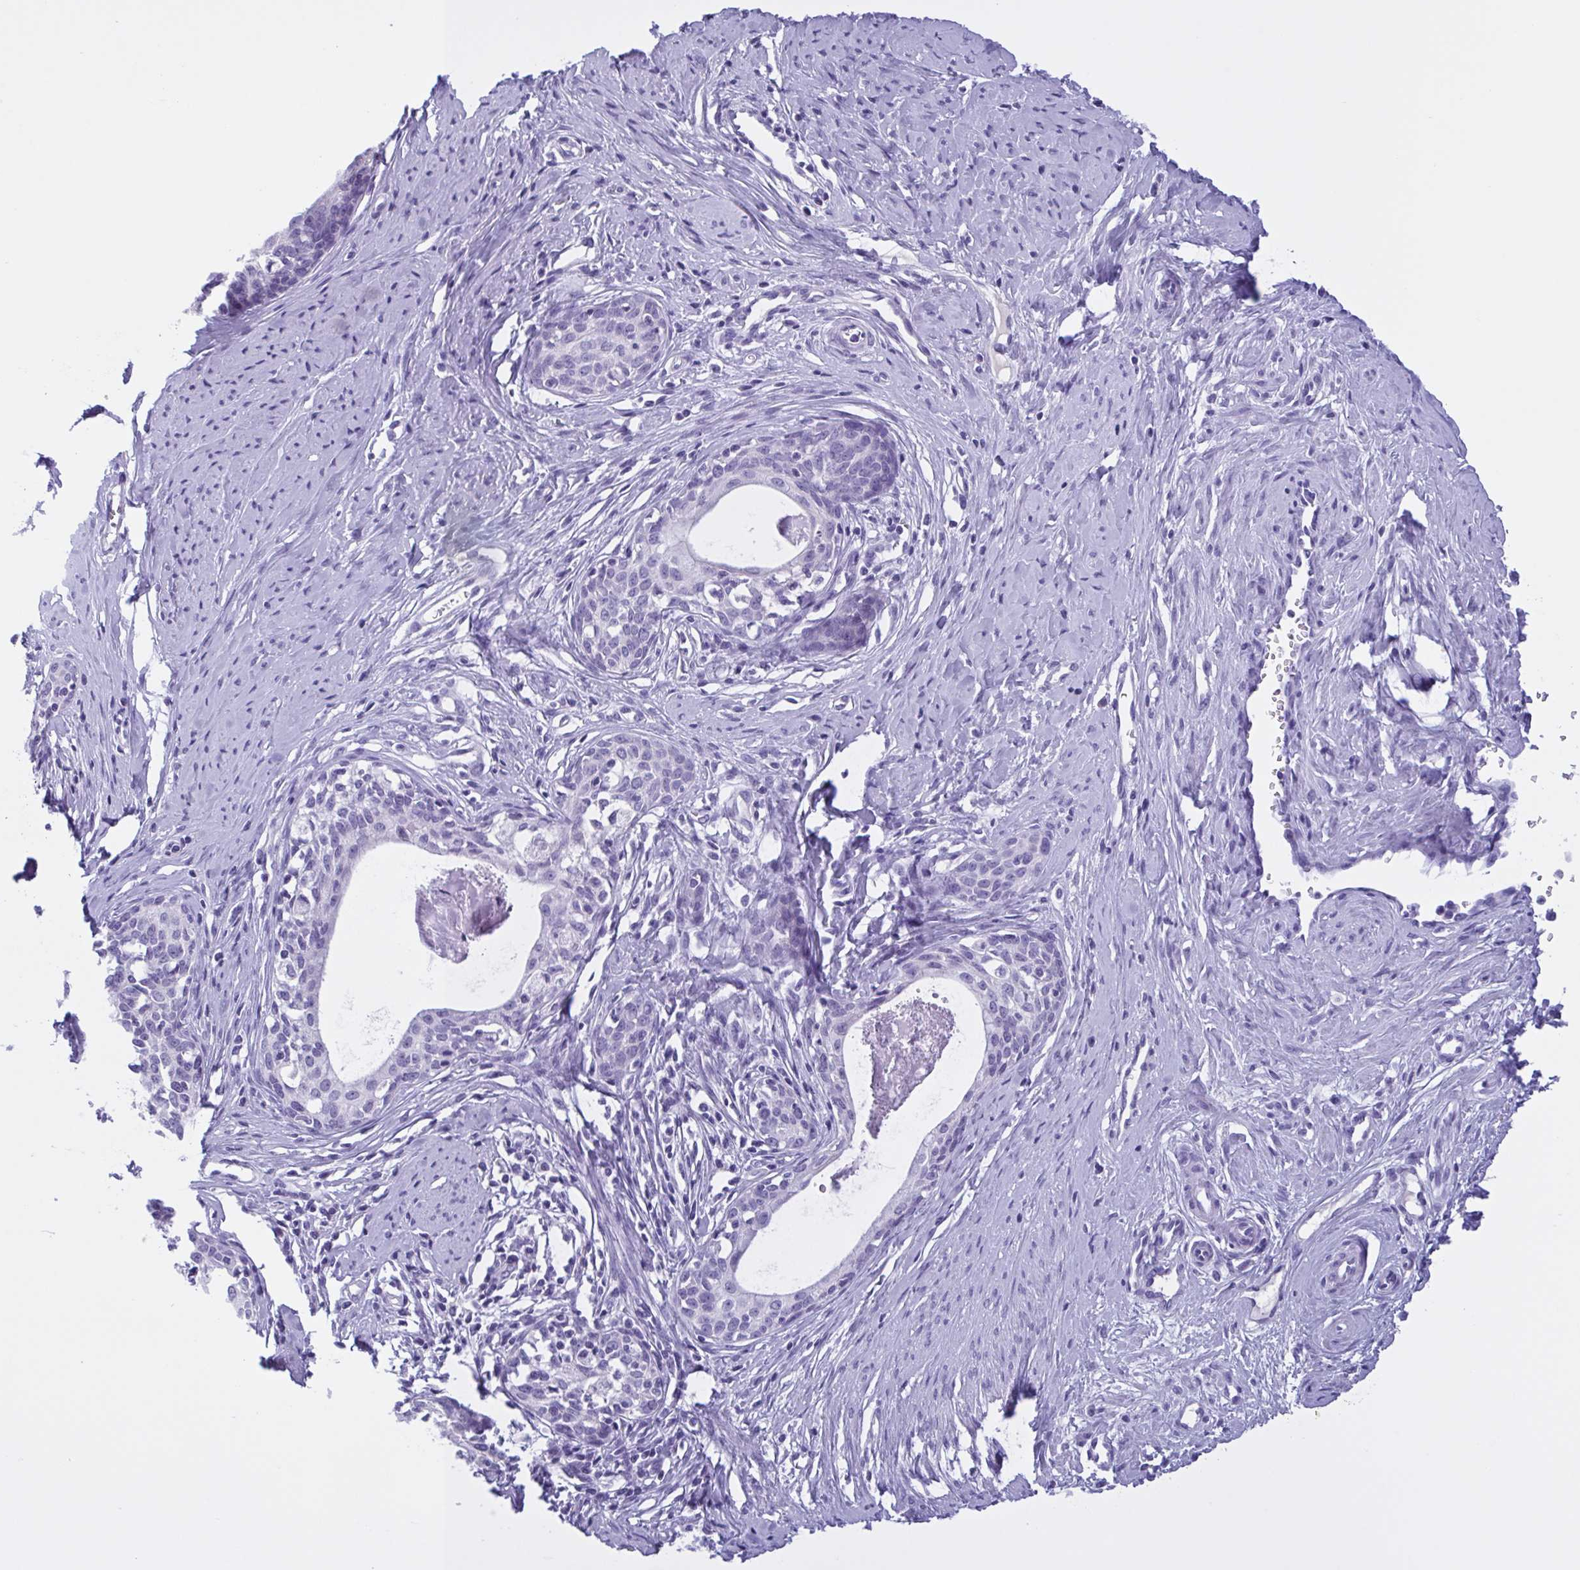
{"staining": {"intensity": "negative", "quantity": "none", "location": "none"}, "tissue": "cervical cancer", "cell_type": "Tumor cells", "image_type": "cancer", "snomed": [{"axis": "morphology", "description": "Squamous cell carcinoma, NOS"}, {"axis": "morphology", "description": "Adenocarcinoma, NOS"}, {"axis": "topography", "description": "Cervix"}], "caption": "An IHC photomicrograph of squamous cell carcinoma (cervical) is shown. There is no staining in tumor cells of squamous cell carcinoma (cervical). Nuclei are stained in blue.", "gene": "INAFM1", "patient": {"sex": "female", "age": 52}}